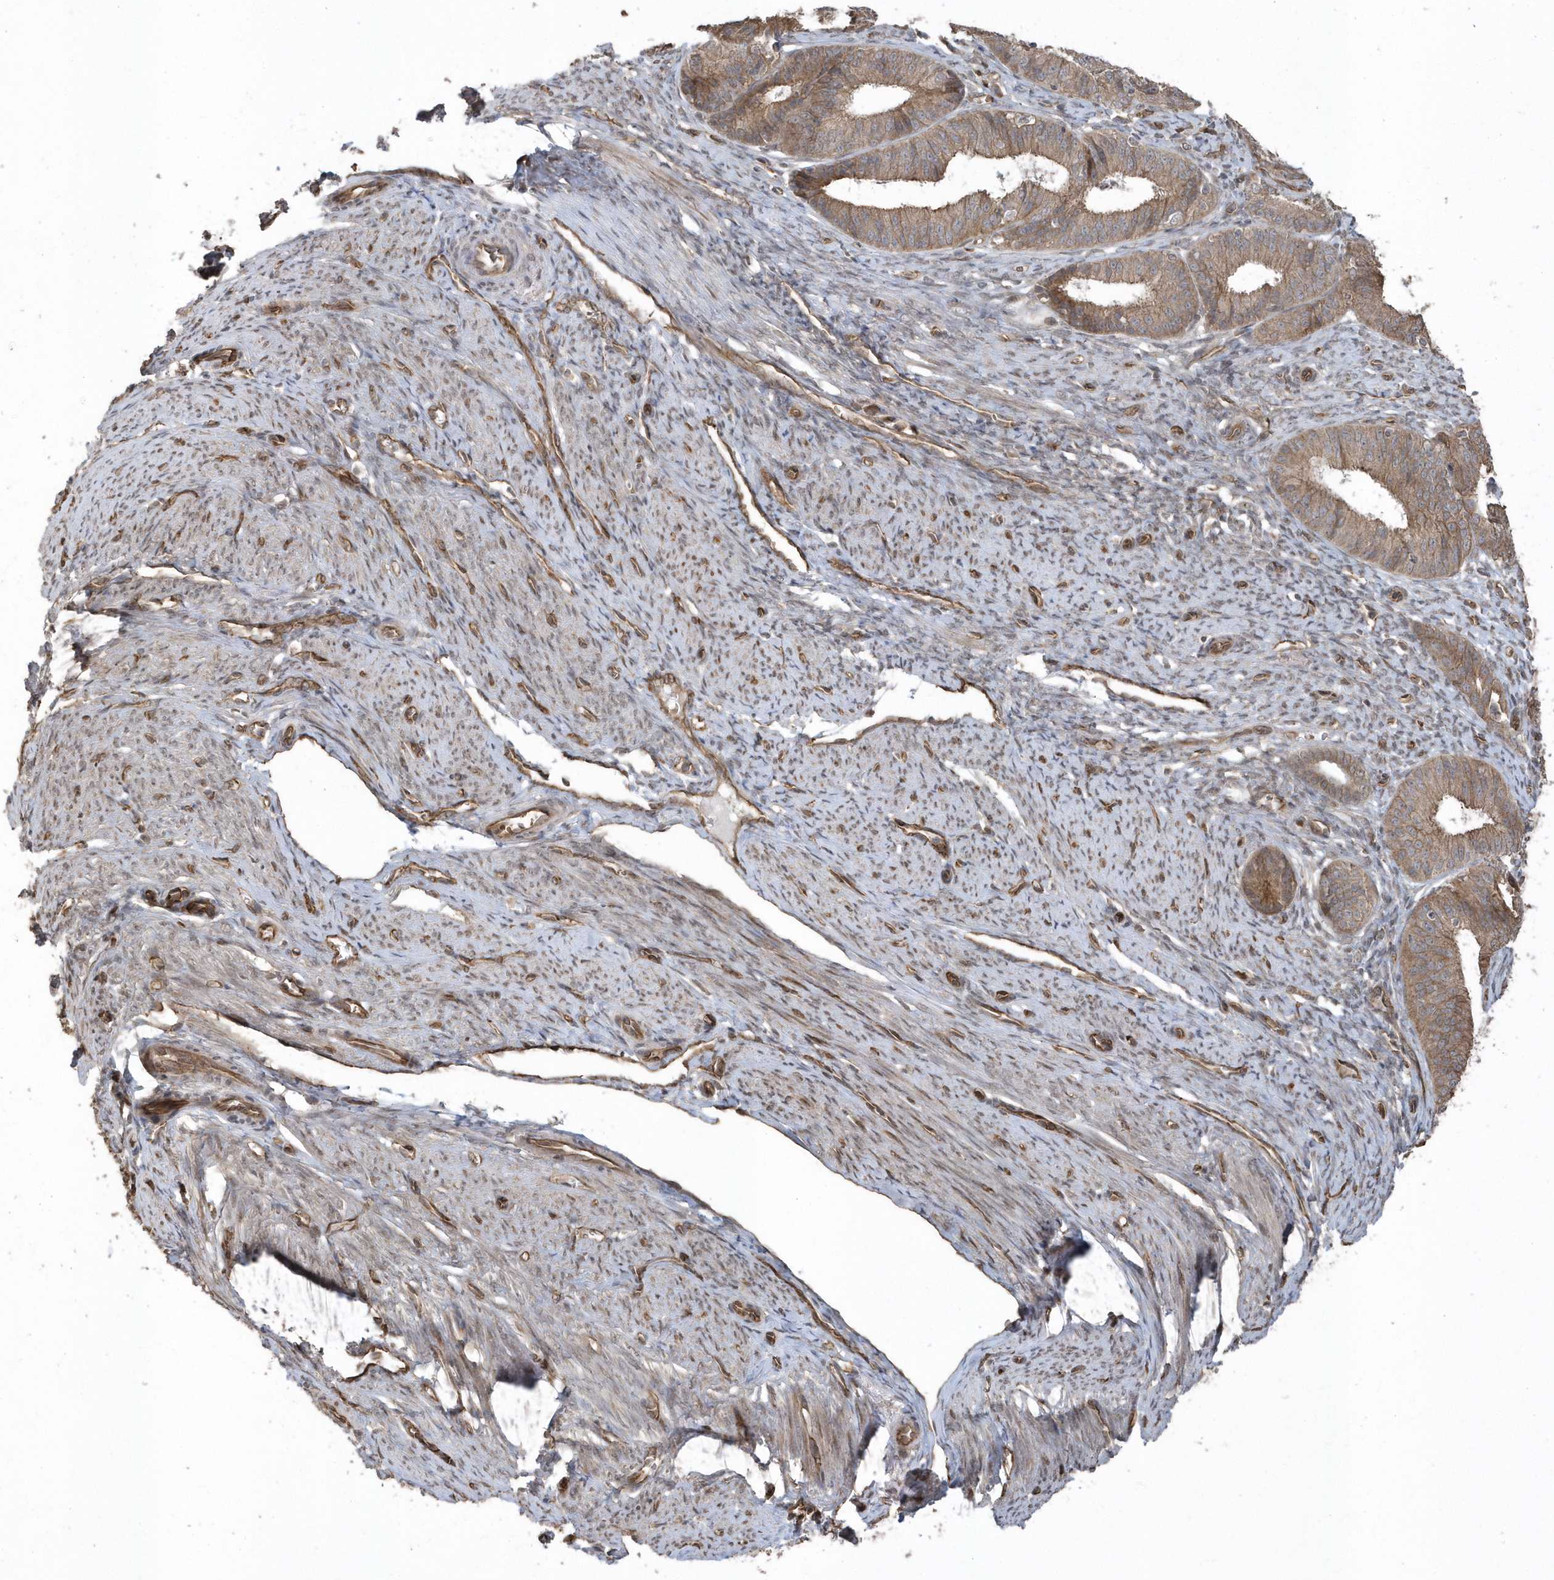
{"staining": {"intensity": "moderate", "quantity": ">75%", "location": "cytoplasmic/membranous"}, "tissue": "endometrial cancer", "cell_type": "Tumor cells", "image_type": "cancer", "snomed": [{"axis": "morphology", "description": "Adenocarcinoma, NOS"}, {"axis": "topography", "description": "Endometrium"}], "caption": "Brown immunohistochemical staining in endometrial cancer reveals moderate cytoplasmic/membranous expression in about >75% of tumor cells.", "gene": "HERPUD1", "patient": {"sex": "female", "age": 51}}